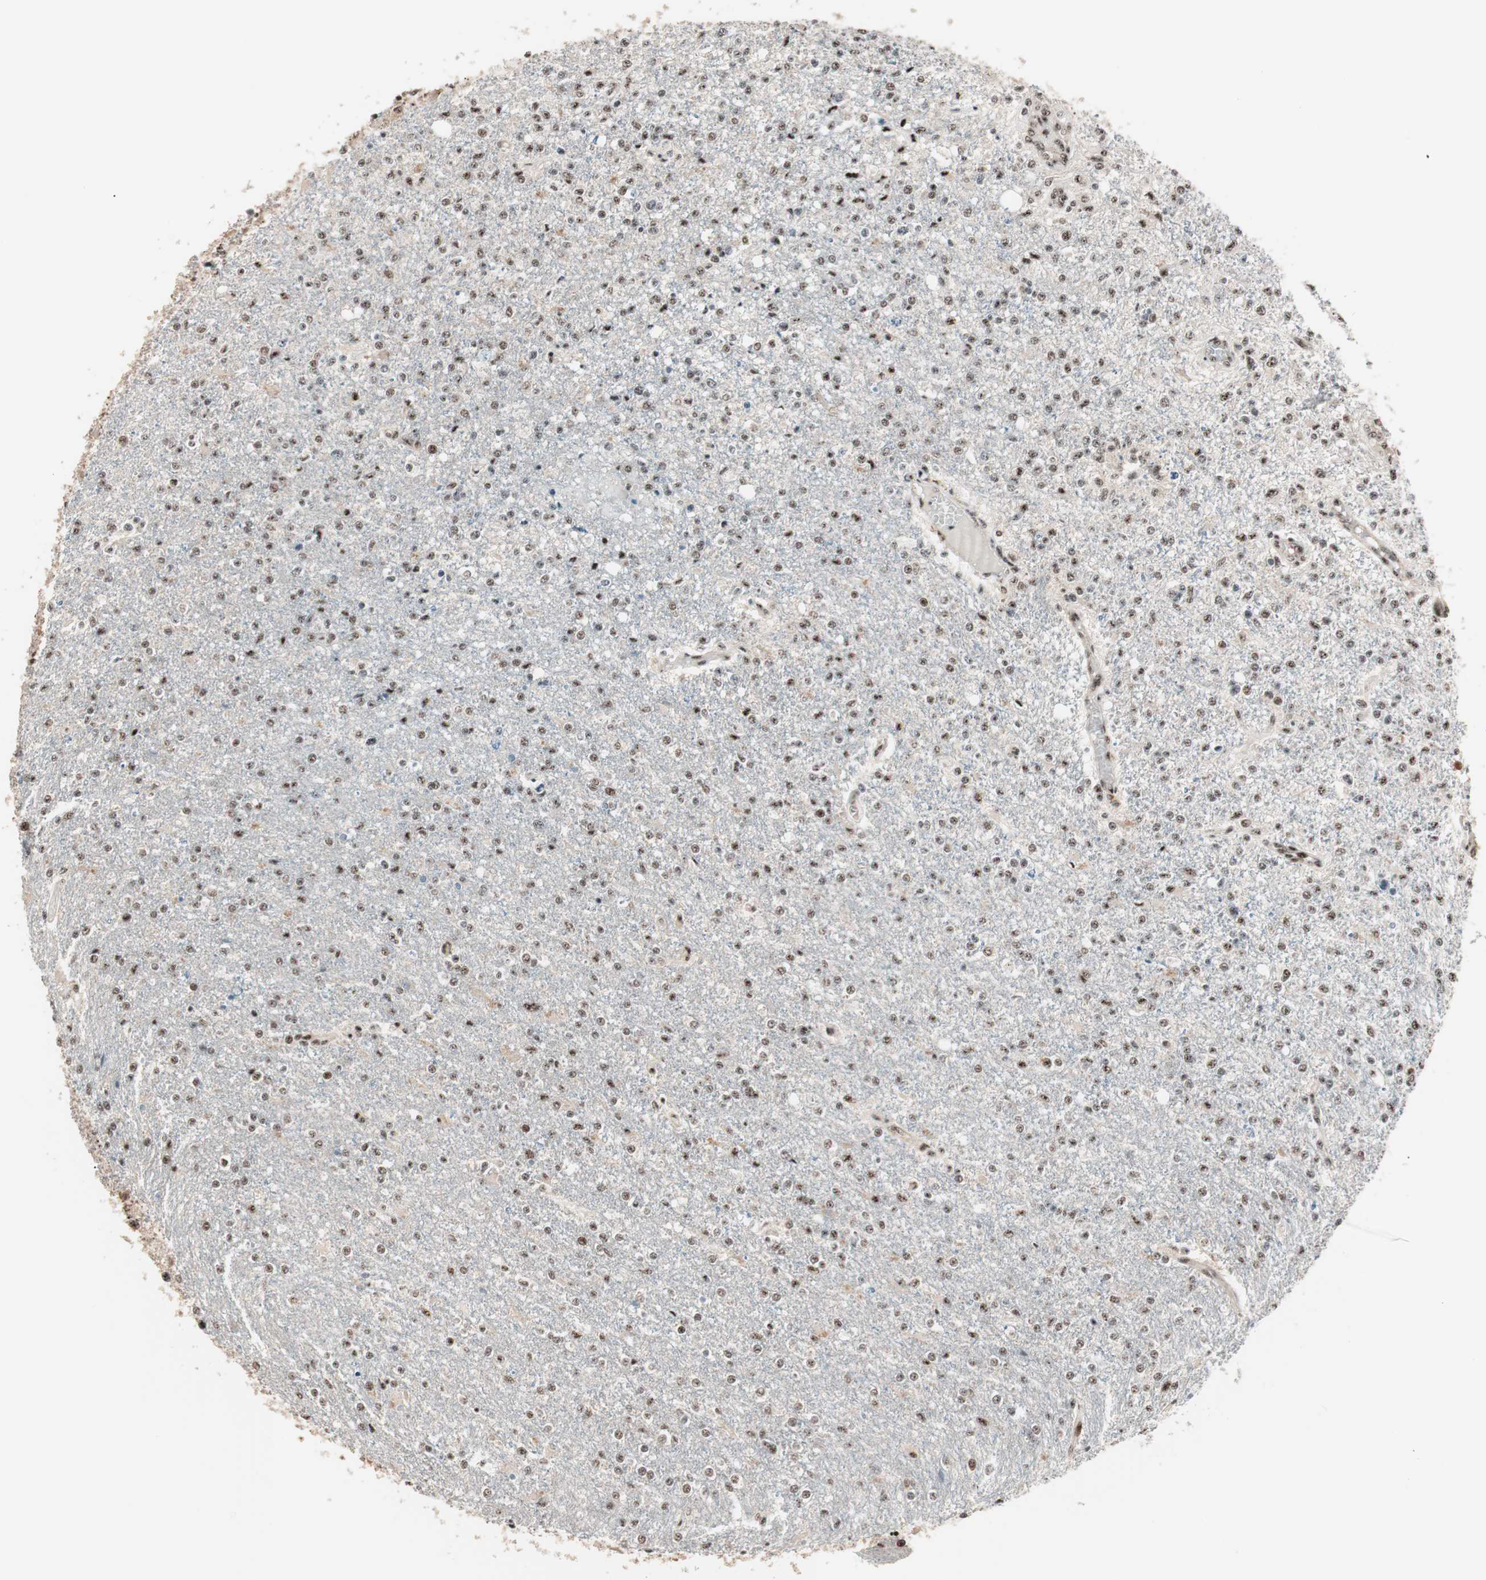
{"staining": {"intensity": "moderate", "quantity": ">75%", "location": "nuclear"}, "tissue": "glioma", "cell_type": "Tumor cells", "image_type": "cancer", "snomed": [{"axis": "morphology", "description": "Glioma, malignant, High grade"}, {"axis": "topography", "description": "Cerebral cortex"}], "caption": "Malignant glioma (high-grade) stained for a protein (brown) reveals moderate nuclear positive expression in about >75% of tumor cells.", "gene": "NR5A2", "patient": {"sex": "male", "age": 76}}